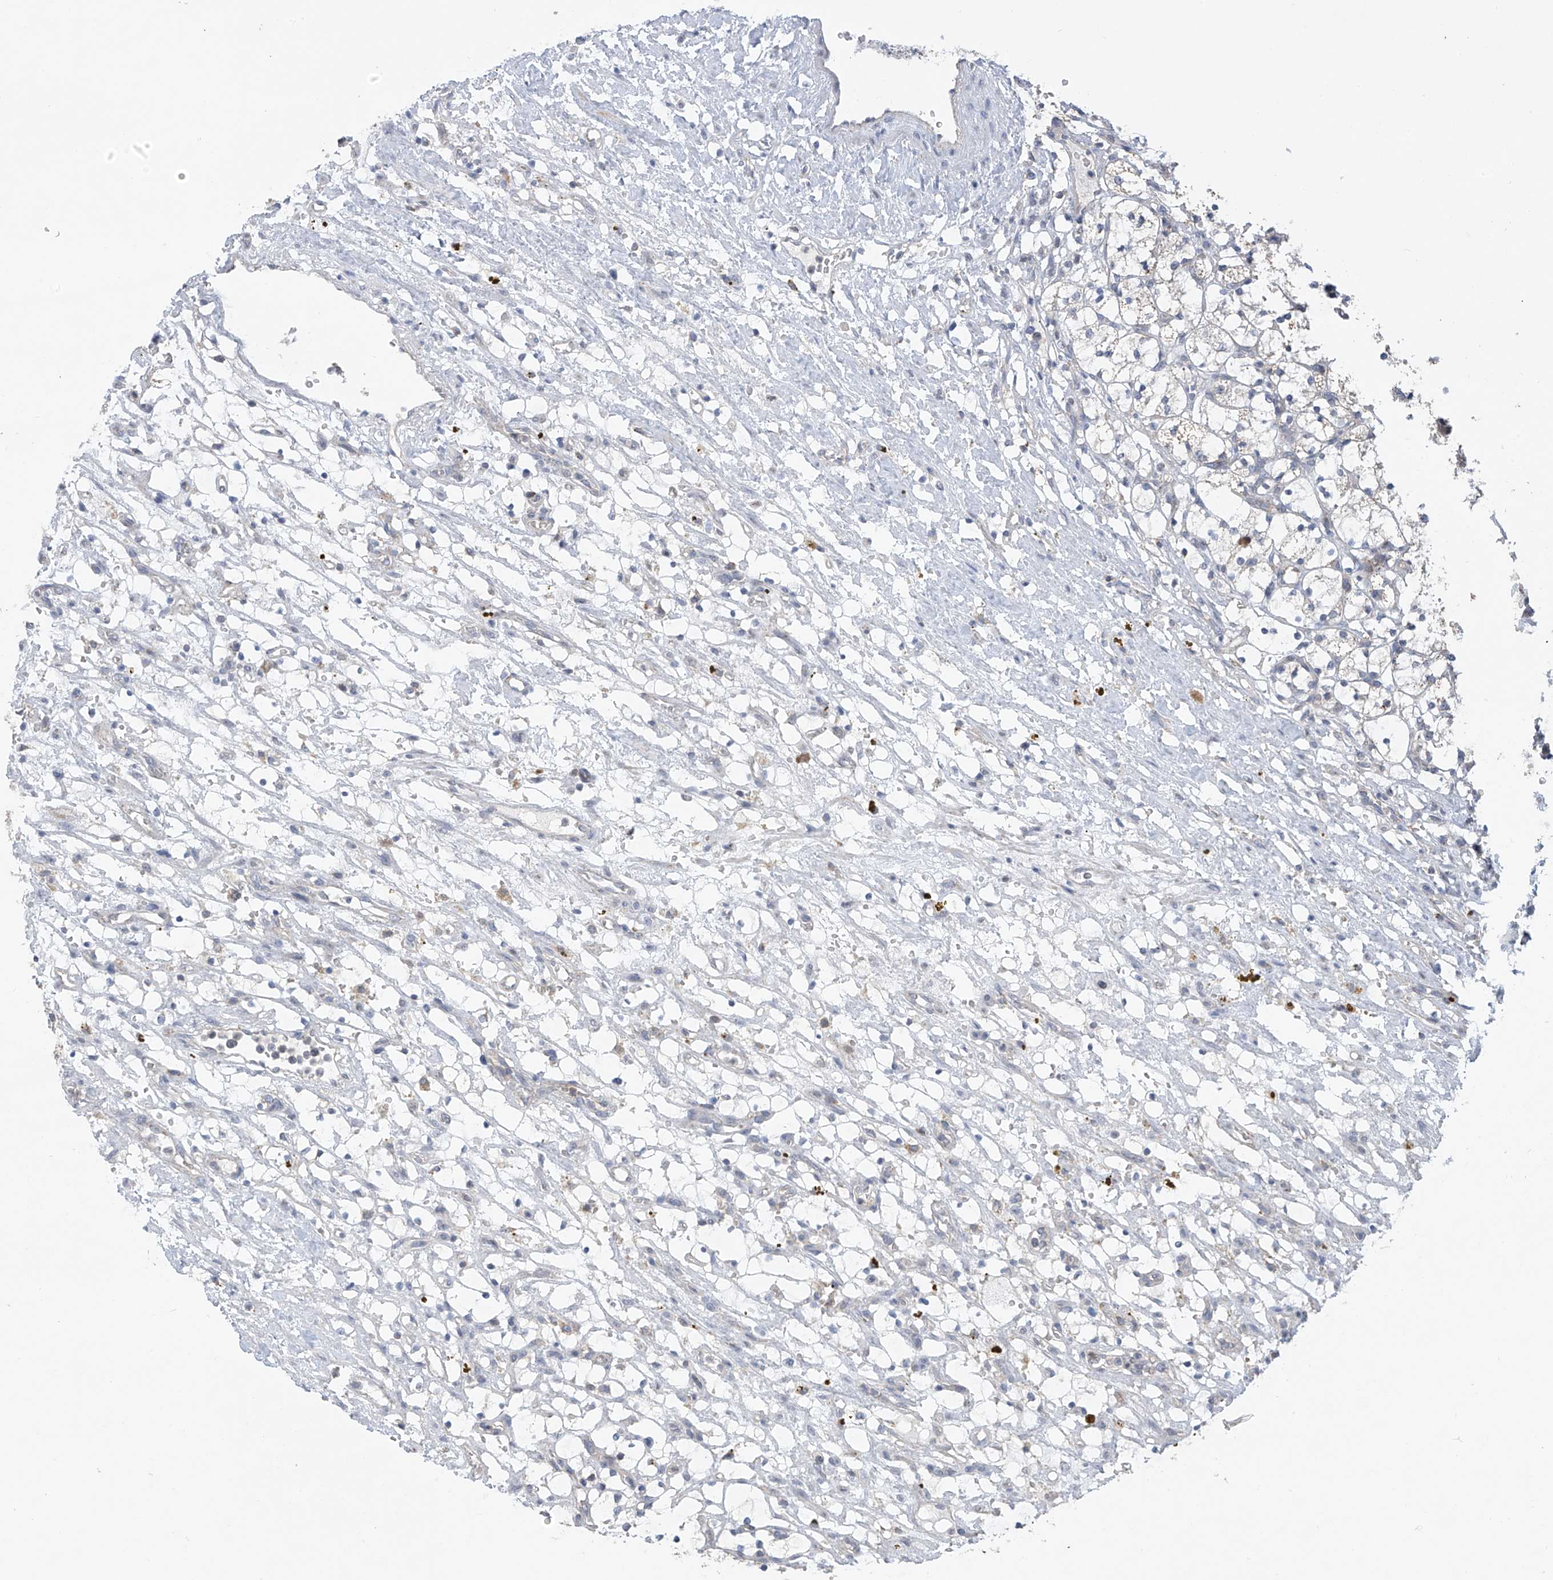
{"staining": {"intensity": "negative", "quantity": "none", "location": "none"}, "tissue": "renal cancer", "cell_type": "Tumor cells", "image_type": "cancer", "snomed": [{"axis": "morphology", "description": "Adenocarcinoma, NOS"}, {"axis": "topography", "description": "Kidney"}], "caption": "A photomicrograph of human renal cancer is negative for staining in tumor cells.", "gene": "SLCO4A1", "patient": {"sex": "female", "age": 69}}